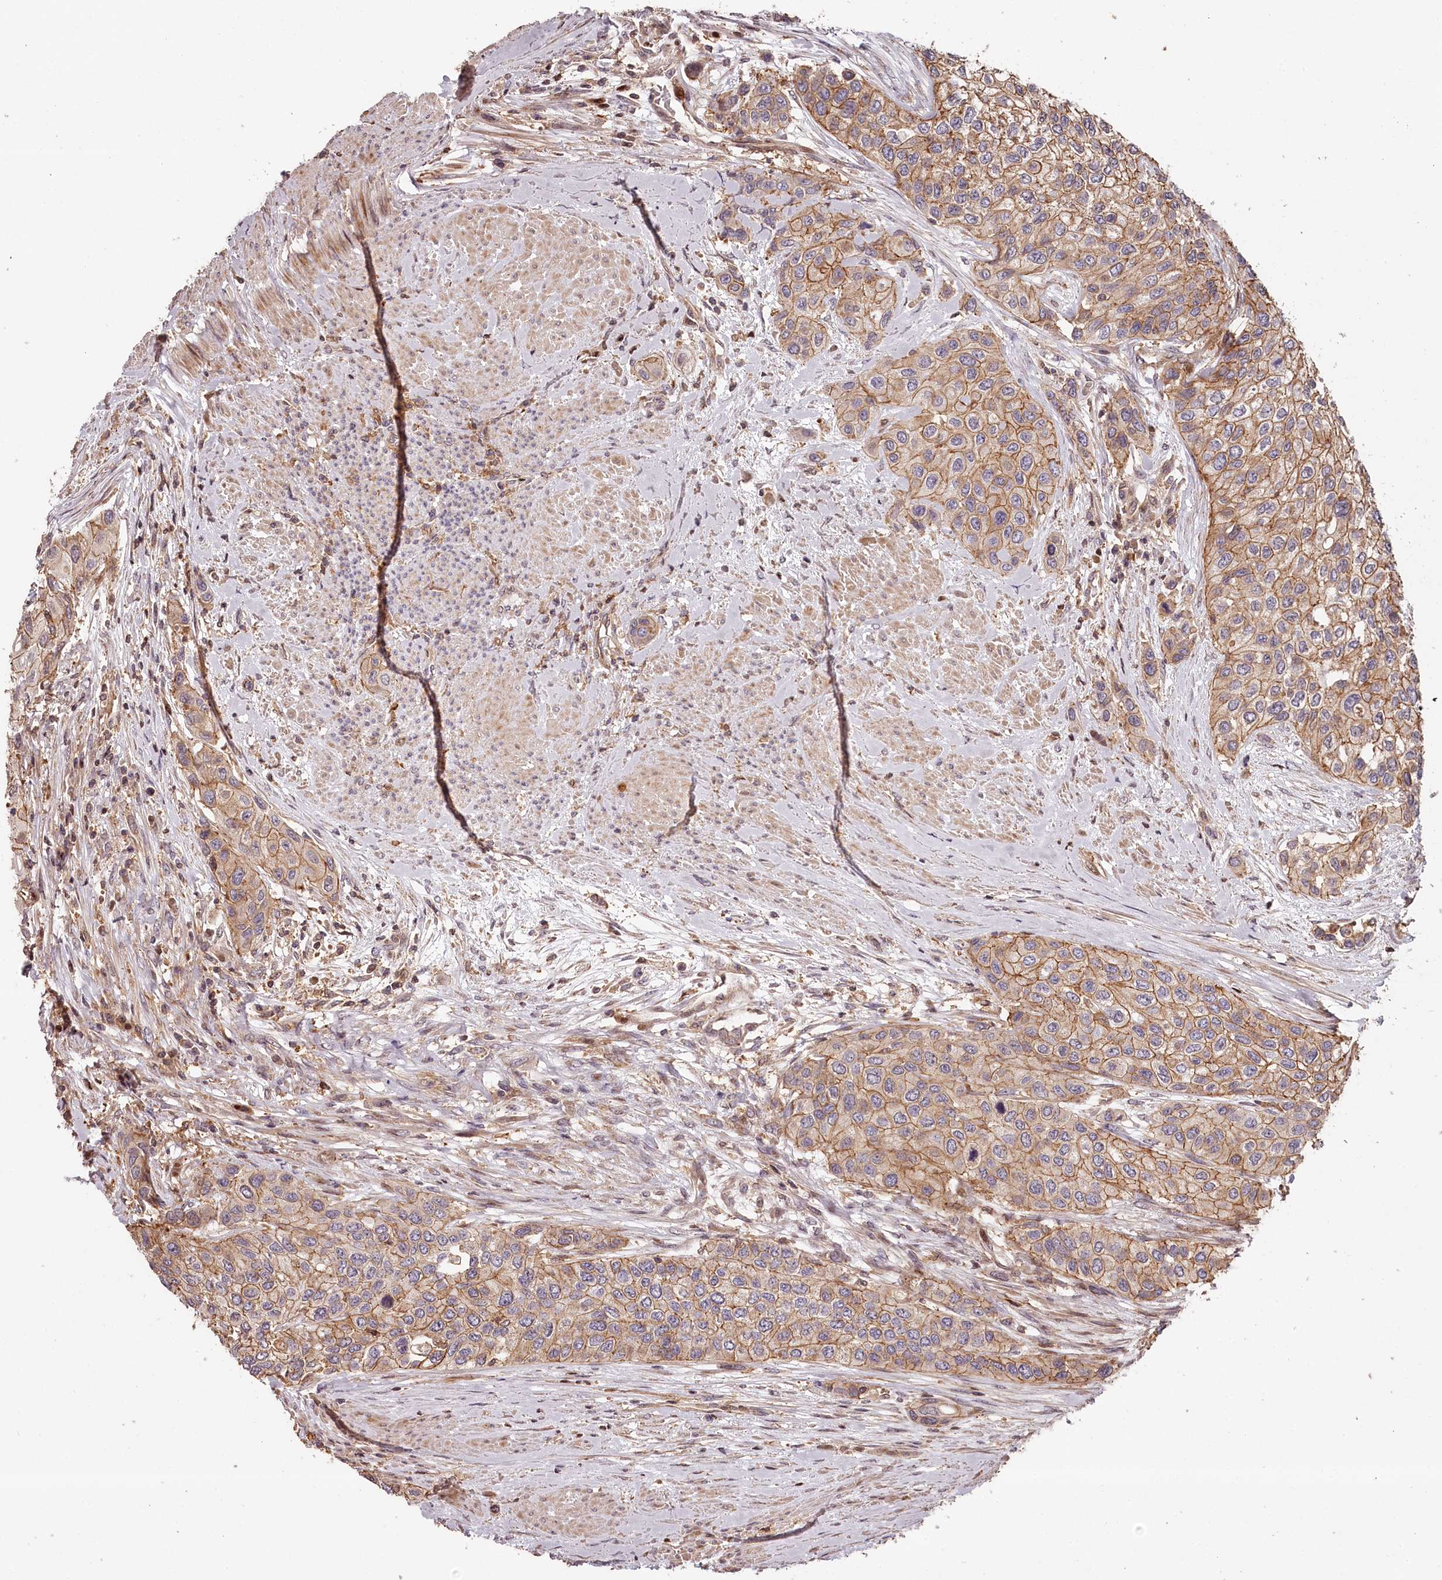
{"staining": {"intensity": "moderate", "quantity": ">75%", "location": "cytoplasmic/membranous"}, "tissue": "urothelial cancer", "cell_type": "Tumor cells", "image_type": "cancer", "snomed": [{"axis": "morphology", "description": "Normal tissue, NOS"}, {"axis": "morphology", "description": "Urothelial carcinoma, High grade"}, {"axis": "topography", "description": "Vascular tissue"}, {"axis": "topography", "description": "Urinary bladder"}], "caption": "Human high-grade urothelial carcinoma stained with a protein marker displays moderate staining in tumor cells.", "gene": "KIF14", "patient": {"sex": "female", "age": 56}}